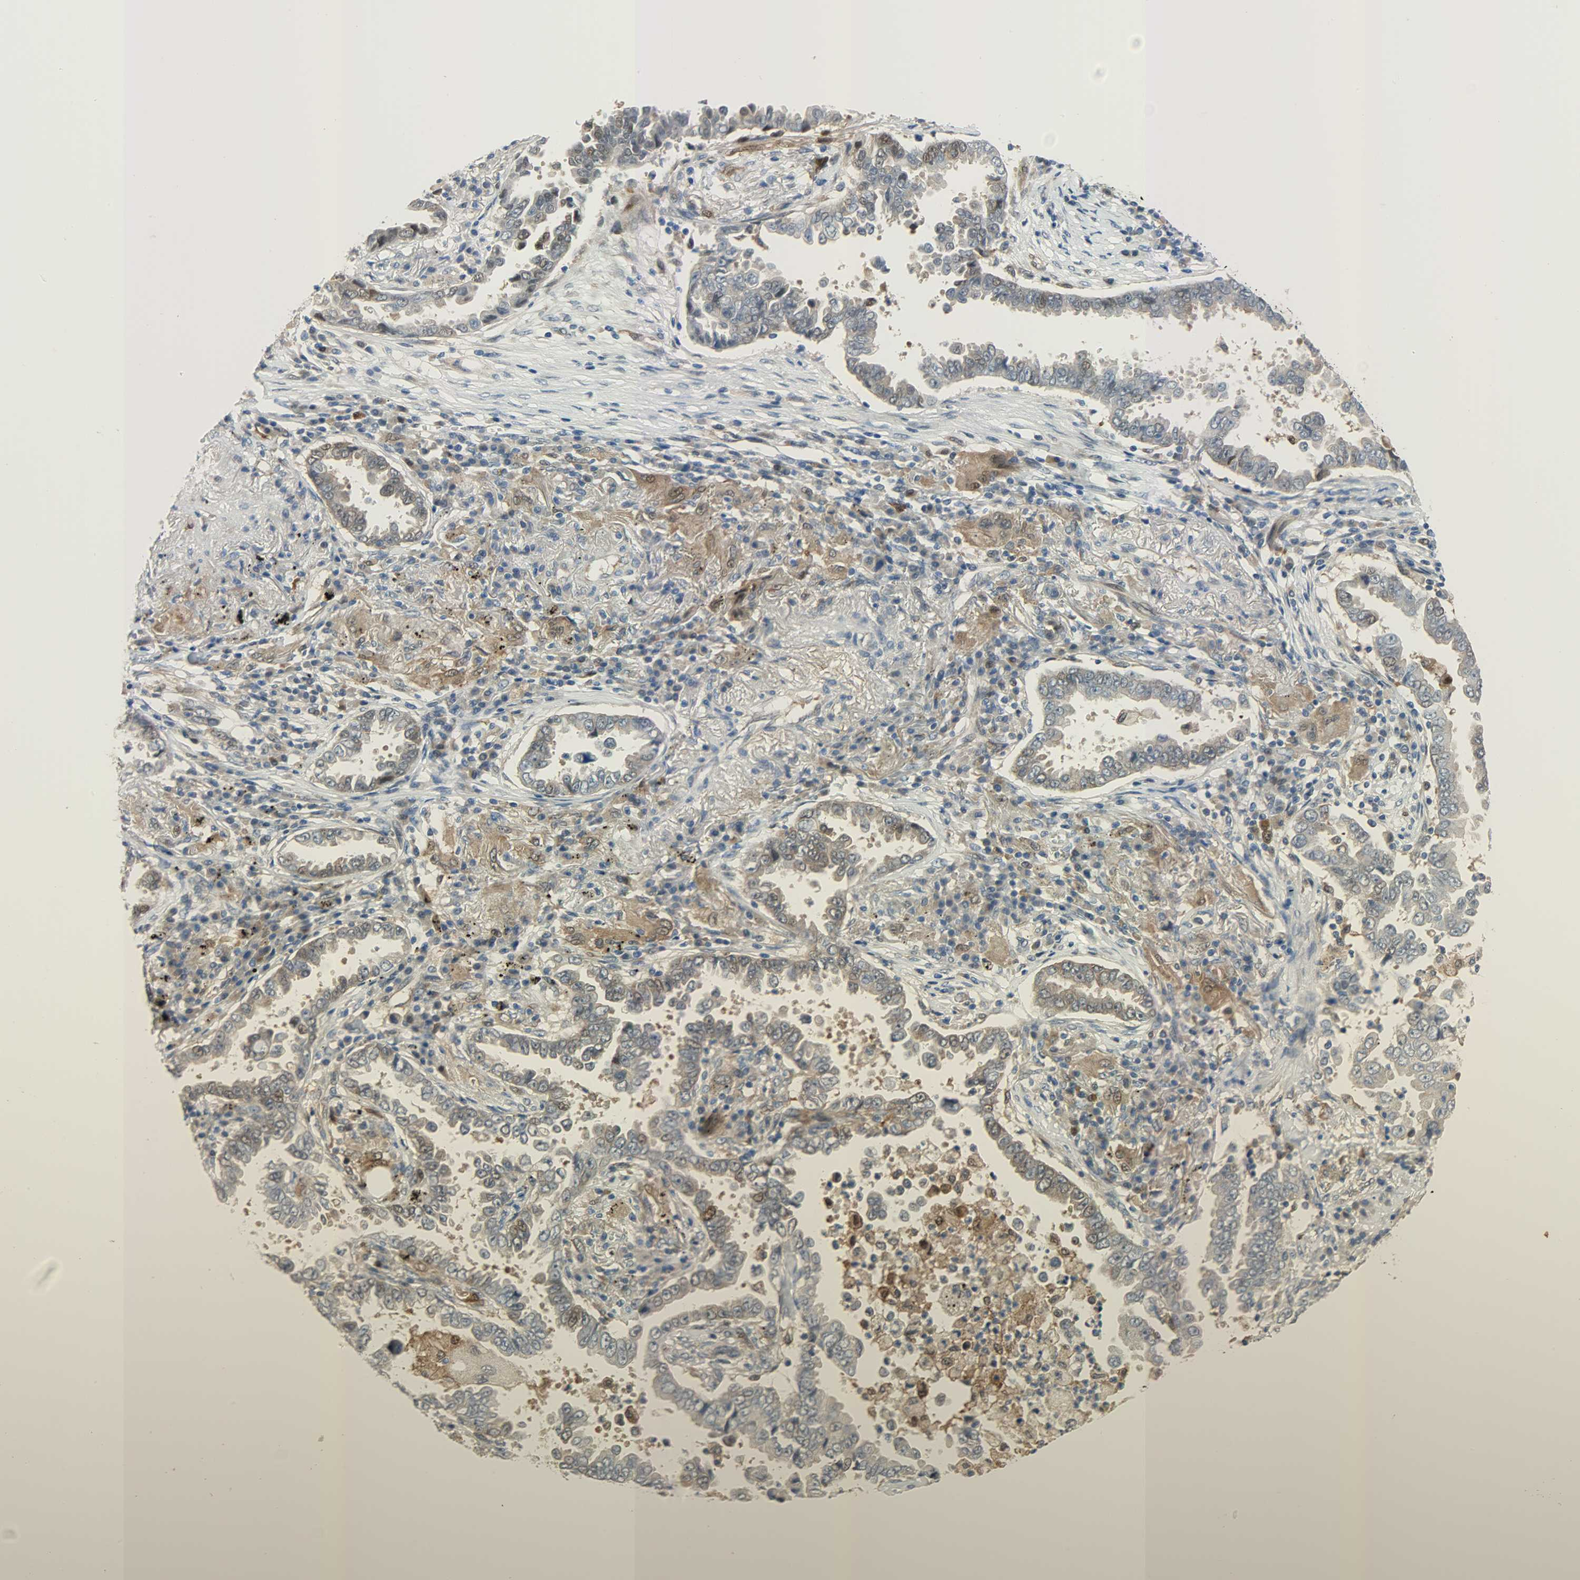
{"staining": {"intensity": "moderate", "quantity": "<25%", "location": "cytoplasmic/membranous,nuclear"}, "tissue": "lung cancer", "cell_type": "Tumor cells", "image_type": "cancer", "snomed": [{"axis": "morphology", "description": "Normal tissue, NOS"}, {"axis": "morphology", "description": "Inflammation, NOS"}, {"axis": "morphology", "description": "Adenocarcinoma, NOS"}, {"axis": "topography", "description": "Lung"}], "caption": "There is low levels of moderate cytoplasmic/membranous and nuclear positivity in tumor cells of lung cancer, as demonstrated by immunohistochemical staining (brown color).", "gene": "EIF4EBP1", "patient": {"sex": "female", "age": 64}}